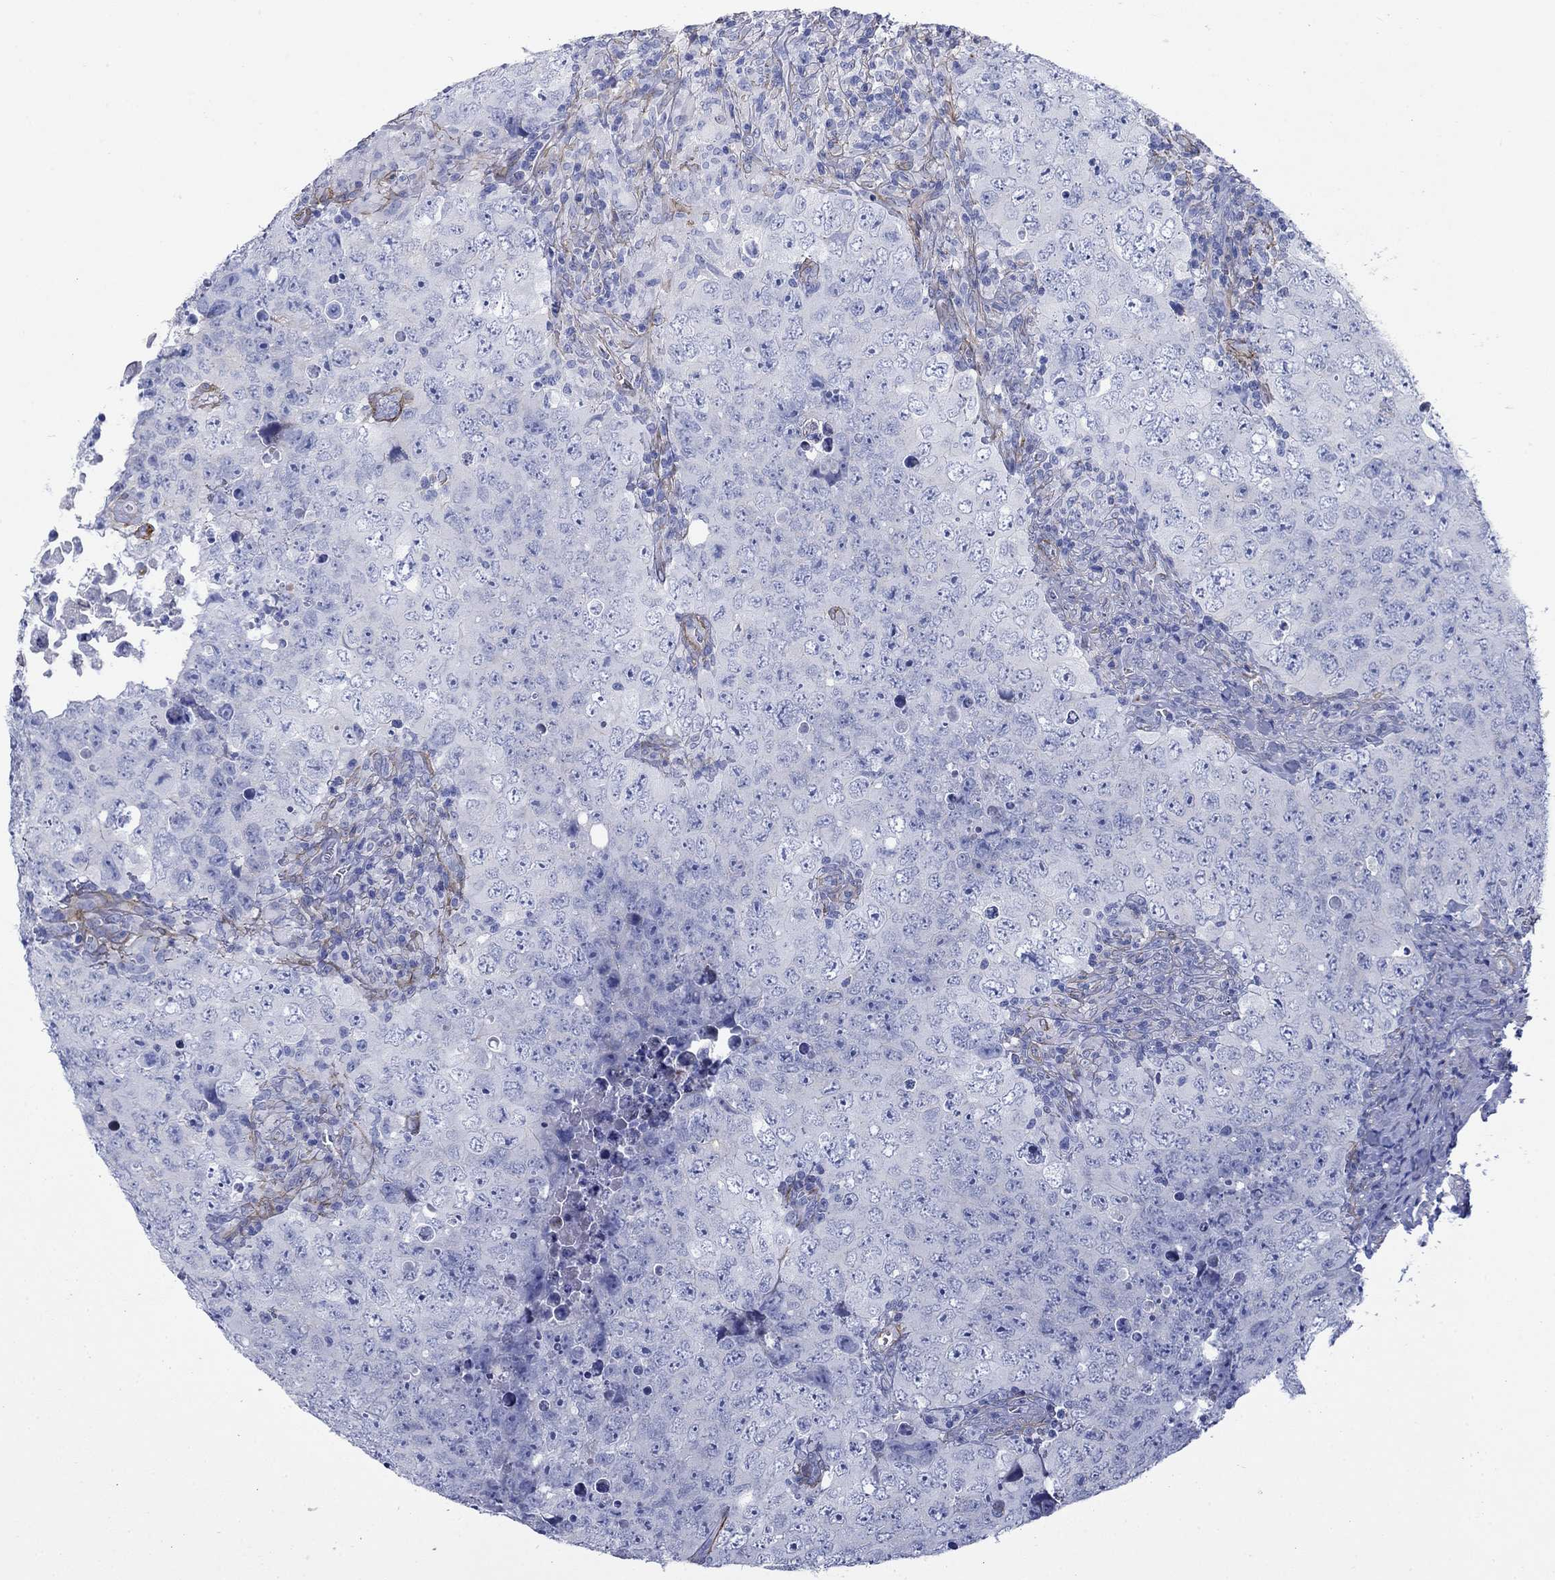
{"staining": {"intensity": "negative", "quantity": "none", "location": "none"}, "tissue": "testis cancer", "cell_type": "Tumor cells", "image_type": "cancer", "snomed": [{"axis": "morphology", "description": "Seminoma, NOS"}, {"axis": "topography", "description": "Testis"}], "caption": "Micrograph shows no significant protein staining in tumor cells of seminoma (testis). Nuclei are stained in blue.", "gene": "GPC1", "patient": {"sex": "male", "age": 34}}